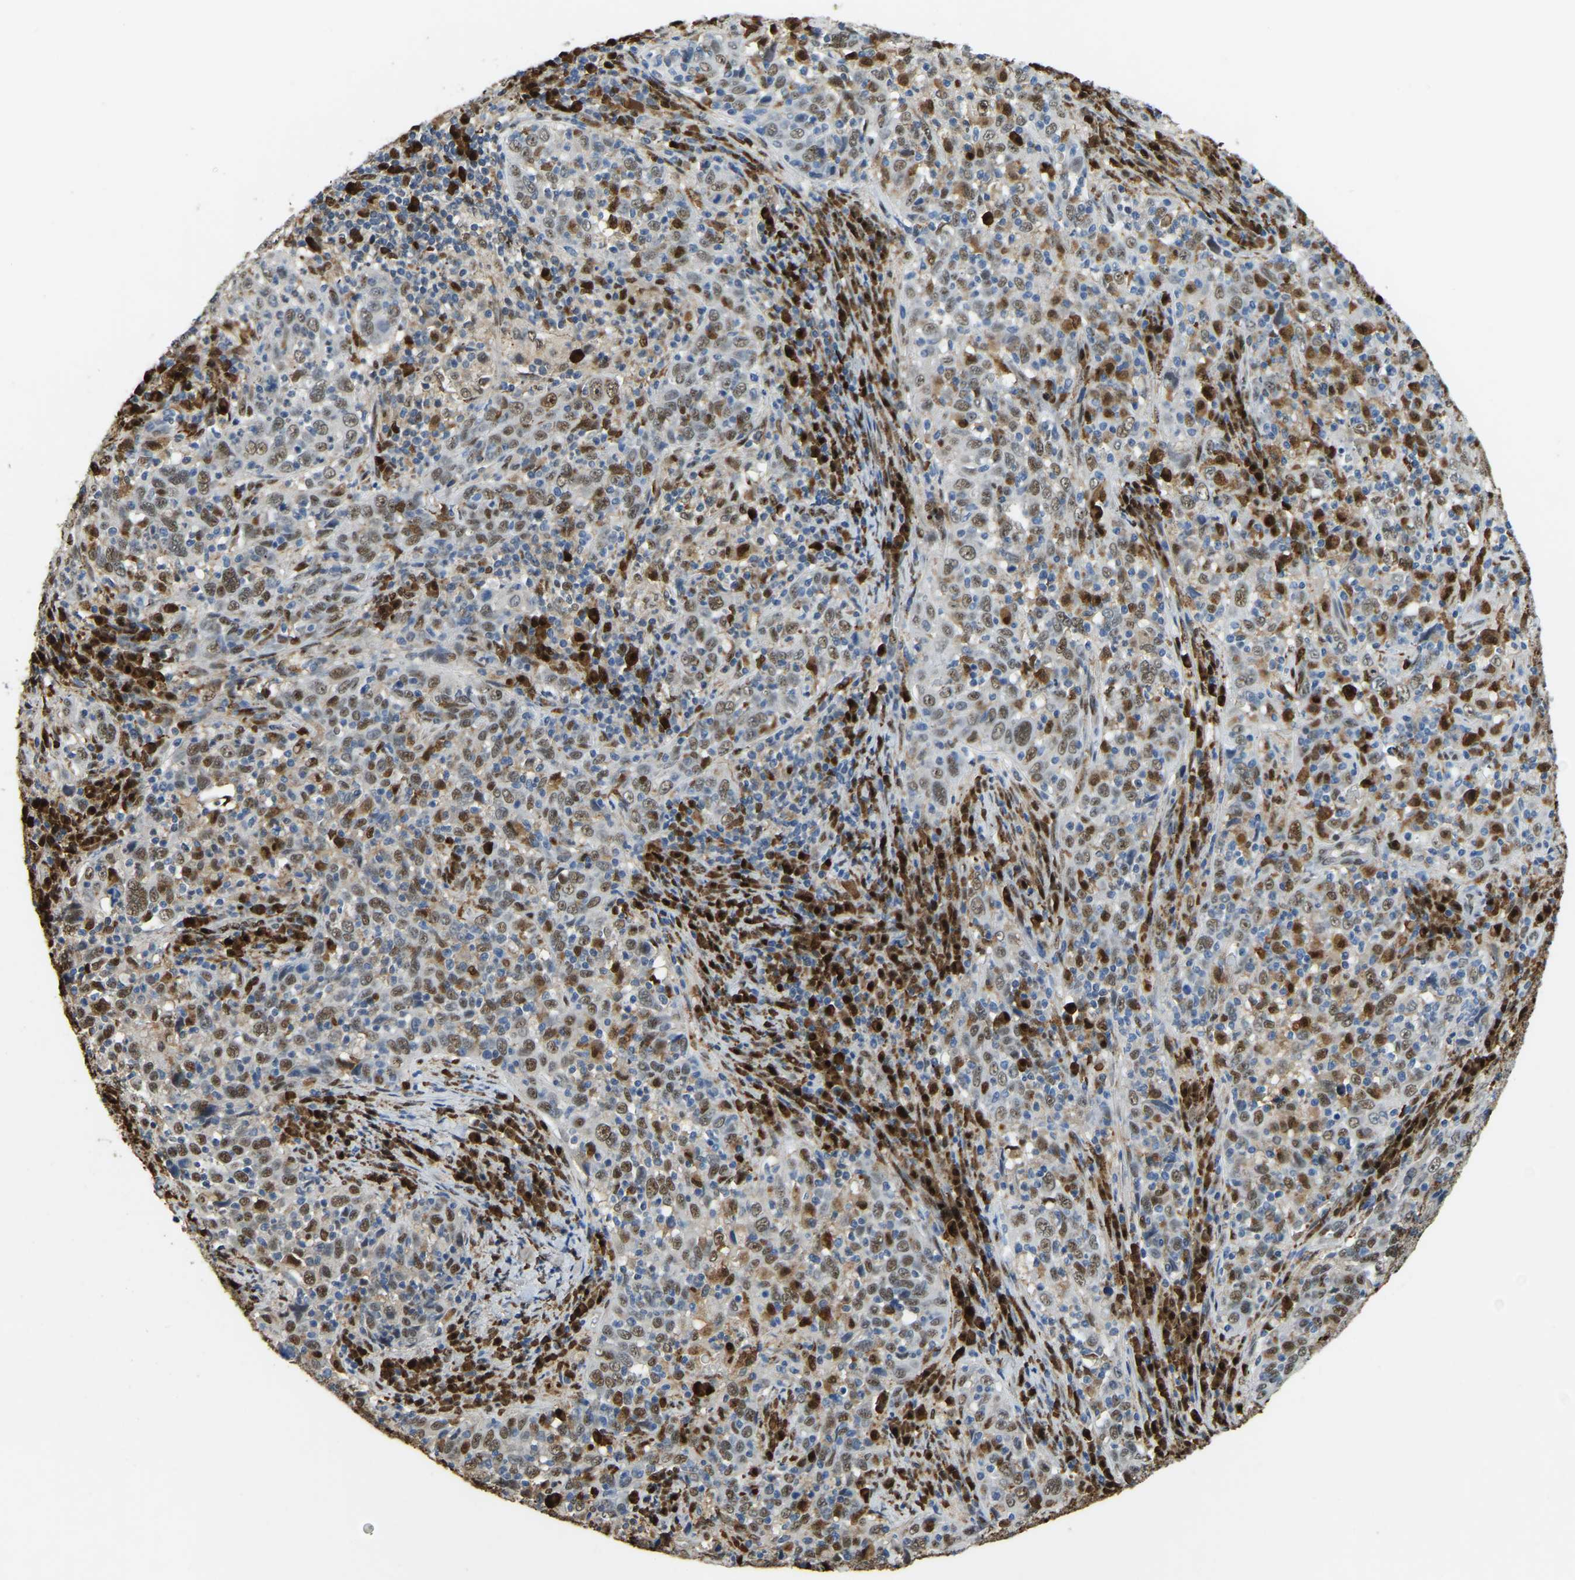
{"staining": {"intensity": "moderate", "quantity": ">75%", "location": "nuclear"}, "tissue": "cervical cancer", "cell_type": "Tumor cells", "image_type": "cancer", "snomed": [{"axis": "morphology", "description": "Squamous cell carcinoma, NOS"}, {"axis": "topography", "description": "Cervix"}], "caption": "Protein staining displays moderate nuclear staining in about >75% of tumor cells in squamous cell carcinoma (cervical). The protein of interest is stained brown, and the nuclei are stained in blue (DAB (3,3'-diaminobenzidine) IHC with brightfield microscopy, high magnification).", "gene": "NANS", "patient": {"sex": "female", "age": 46}}